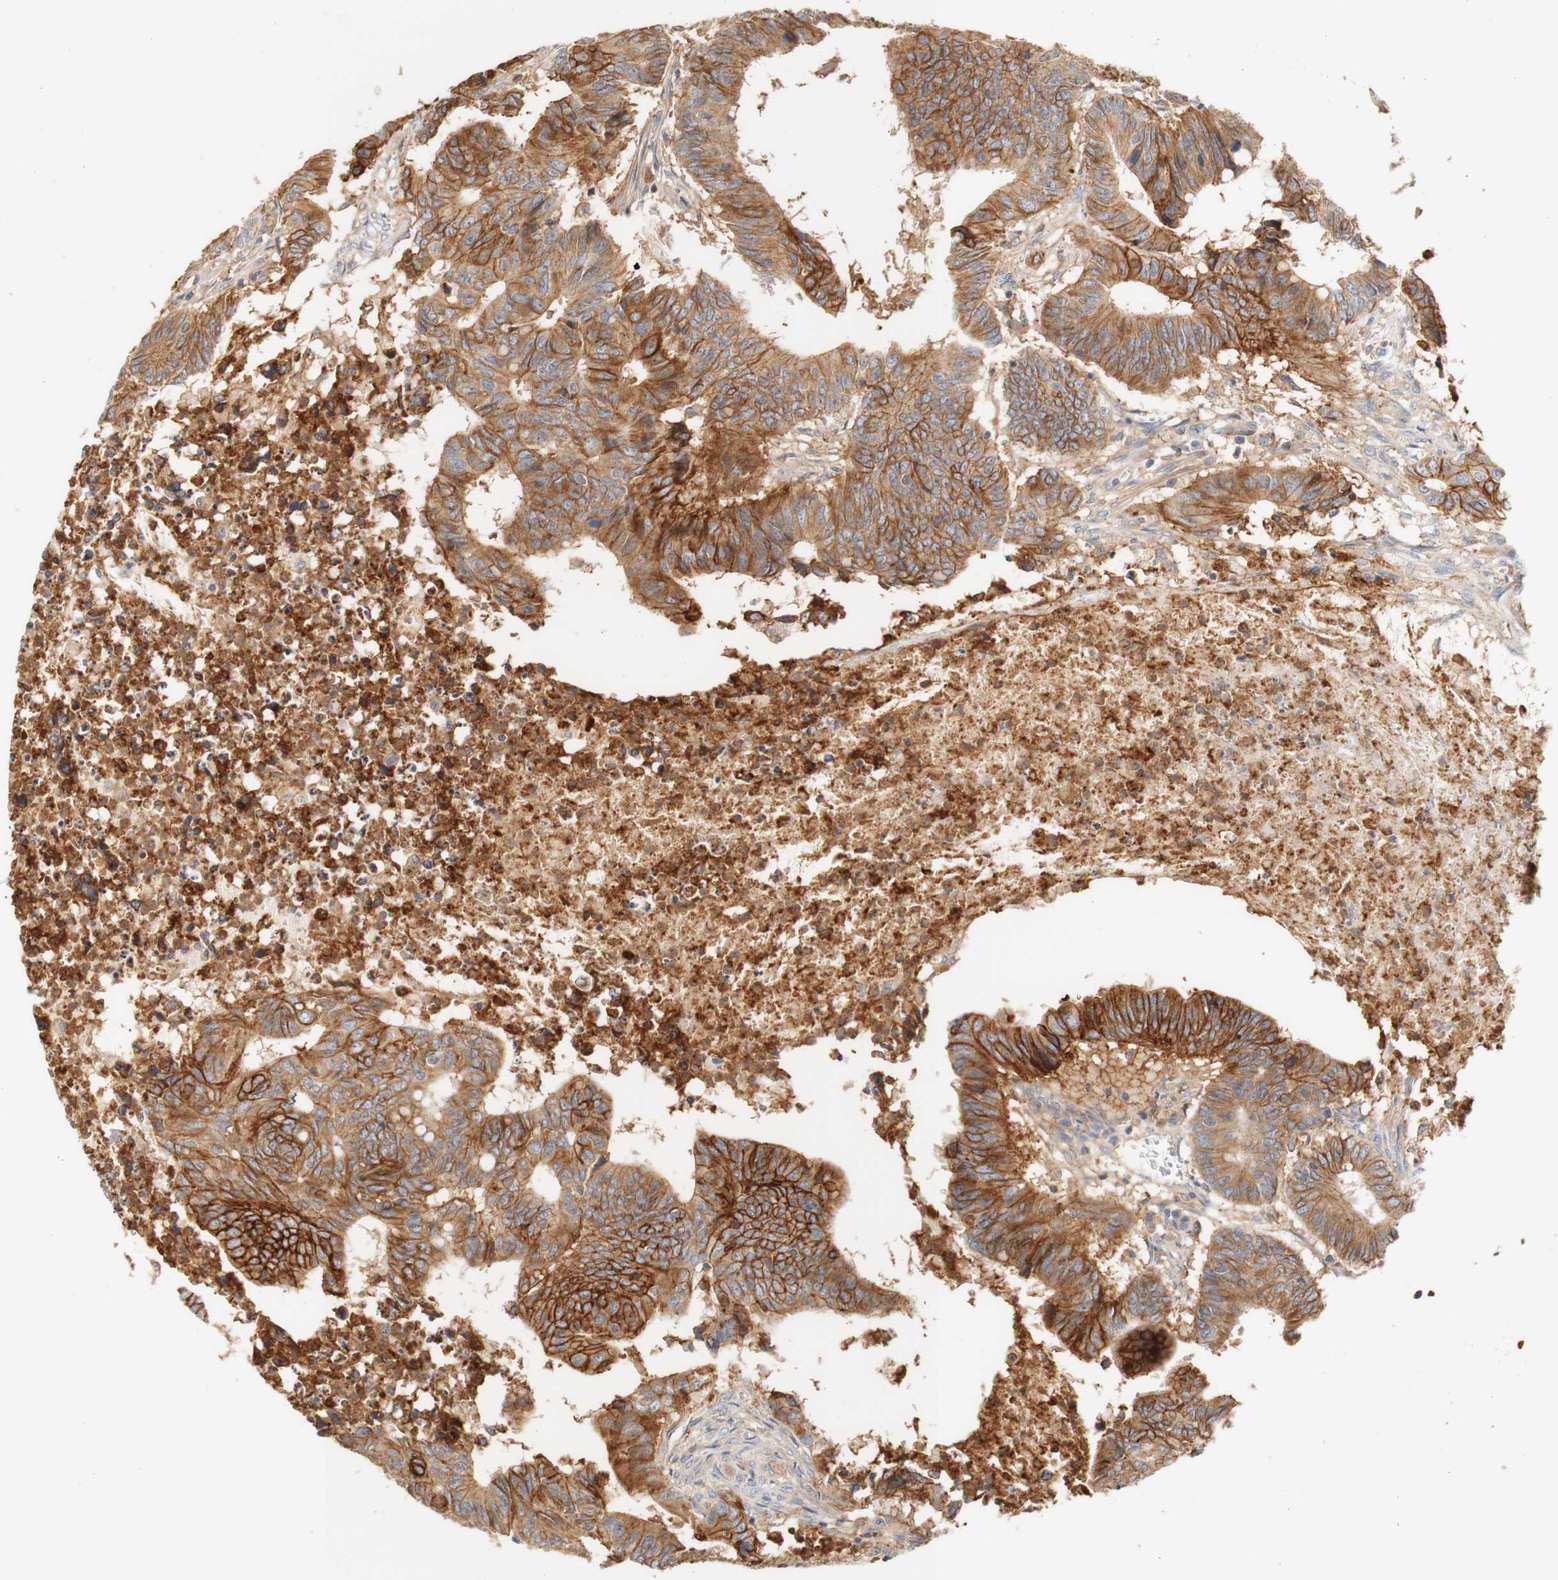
{"staining": {"intensity": "strong", "quantity": ">75%", "location": "cytoplasmic/membranous"}, "tissue": "colorectal cancer", "cell_type": "Tumor cells", "image_type": "cancer", "snomed": [{"axis": "morphology", "description": "Adenocarcinoma, NOS"}, {"axis": "topography", "description": "Colon"}], "caption": "IHC of colorectal cancer exhibits high levels of strong cytoplasmic/membranous staining in about >75% of tumor cells.", "gene": "PCDH7", "patient": {"sex": "male", "age": 45}}